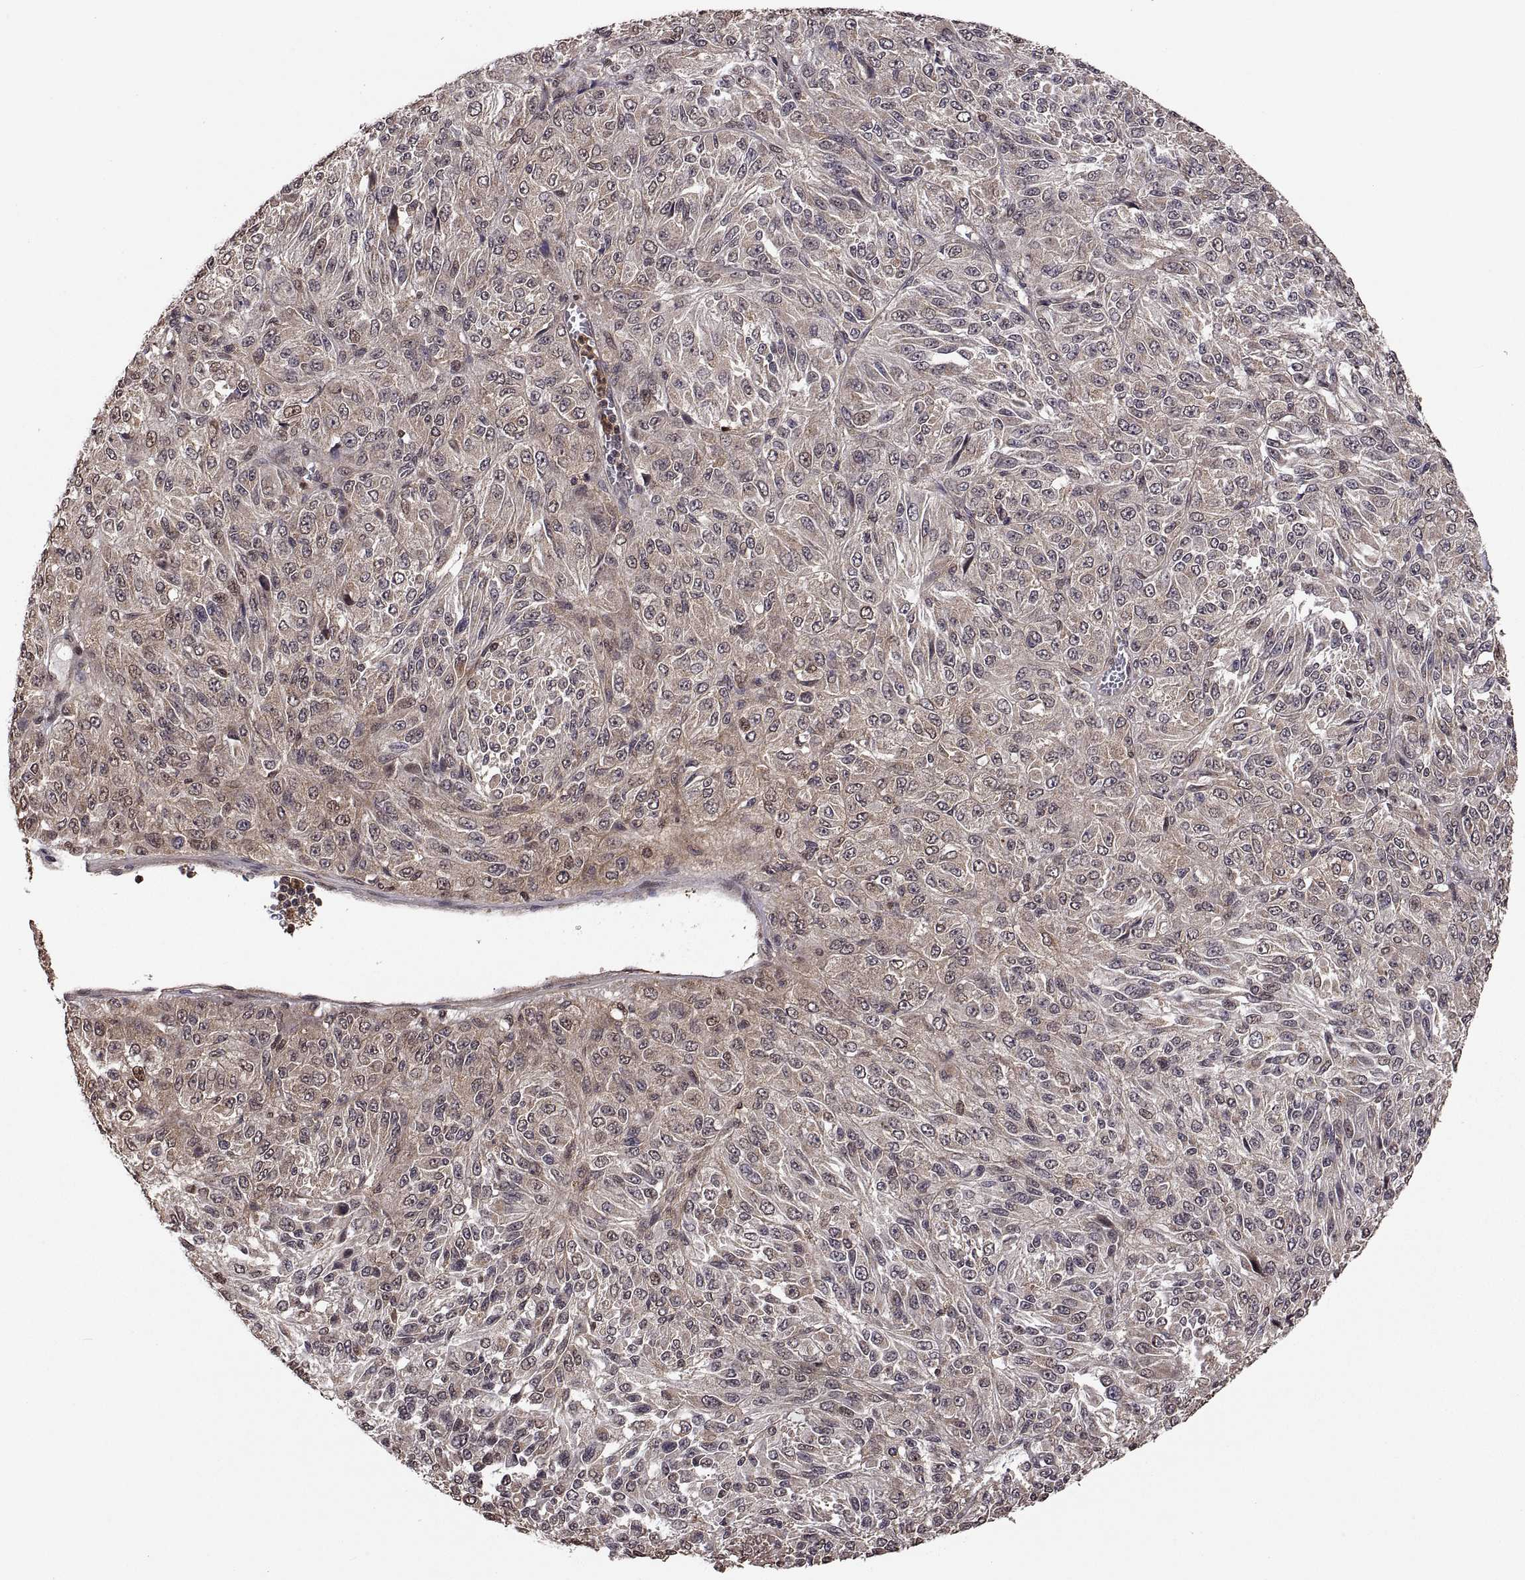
{"staining": {"intensity": "weak", "quantity": "25%-75%", "location": "cytoplasmic/membranous,nuclear"}, "tissue": "melanoma", "cell_type": "Tumor cells", "image_type": "cancer", "snomed": [{"axis": "morphology", "description": "Malignant melanoma, Metastatic site"}, {"axis": "topography", "description": "Brain"}], "caption": "Tumor cells show low levels of weak cytoplasmic/membranous and nuclear positivity in about 25%-75% of cells in human melanoma. The staining is performed using DAB brown chromogen to label protein expression. The nuclei are counter-stained blue using hematoxylin.", "gene": "ZNRF2", "patient": {"sex": "female", "age": 56}}